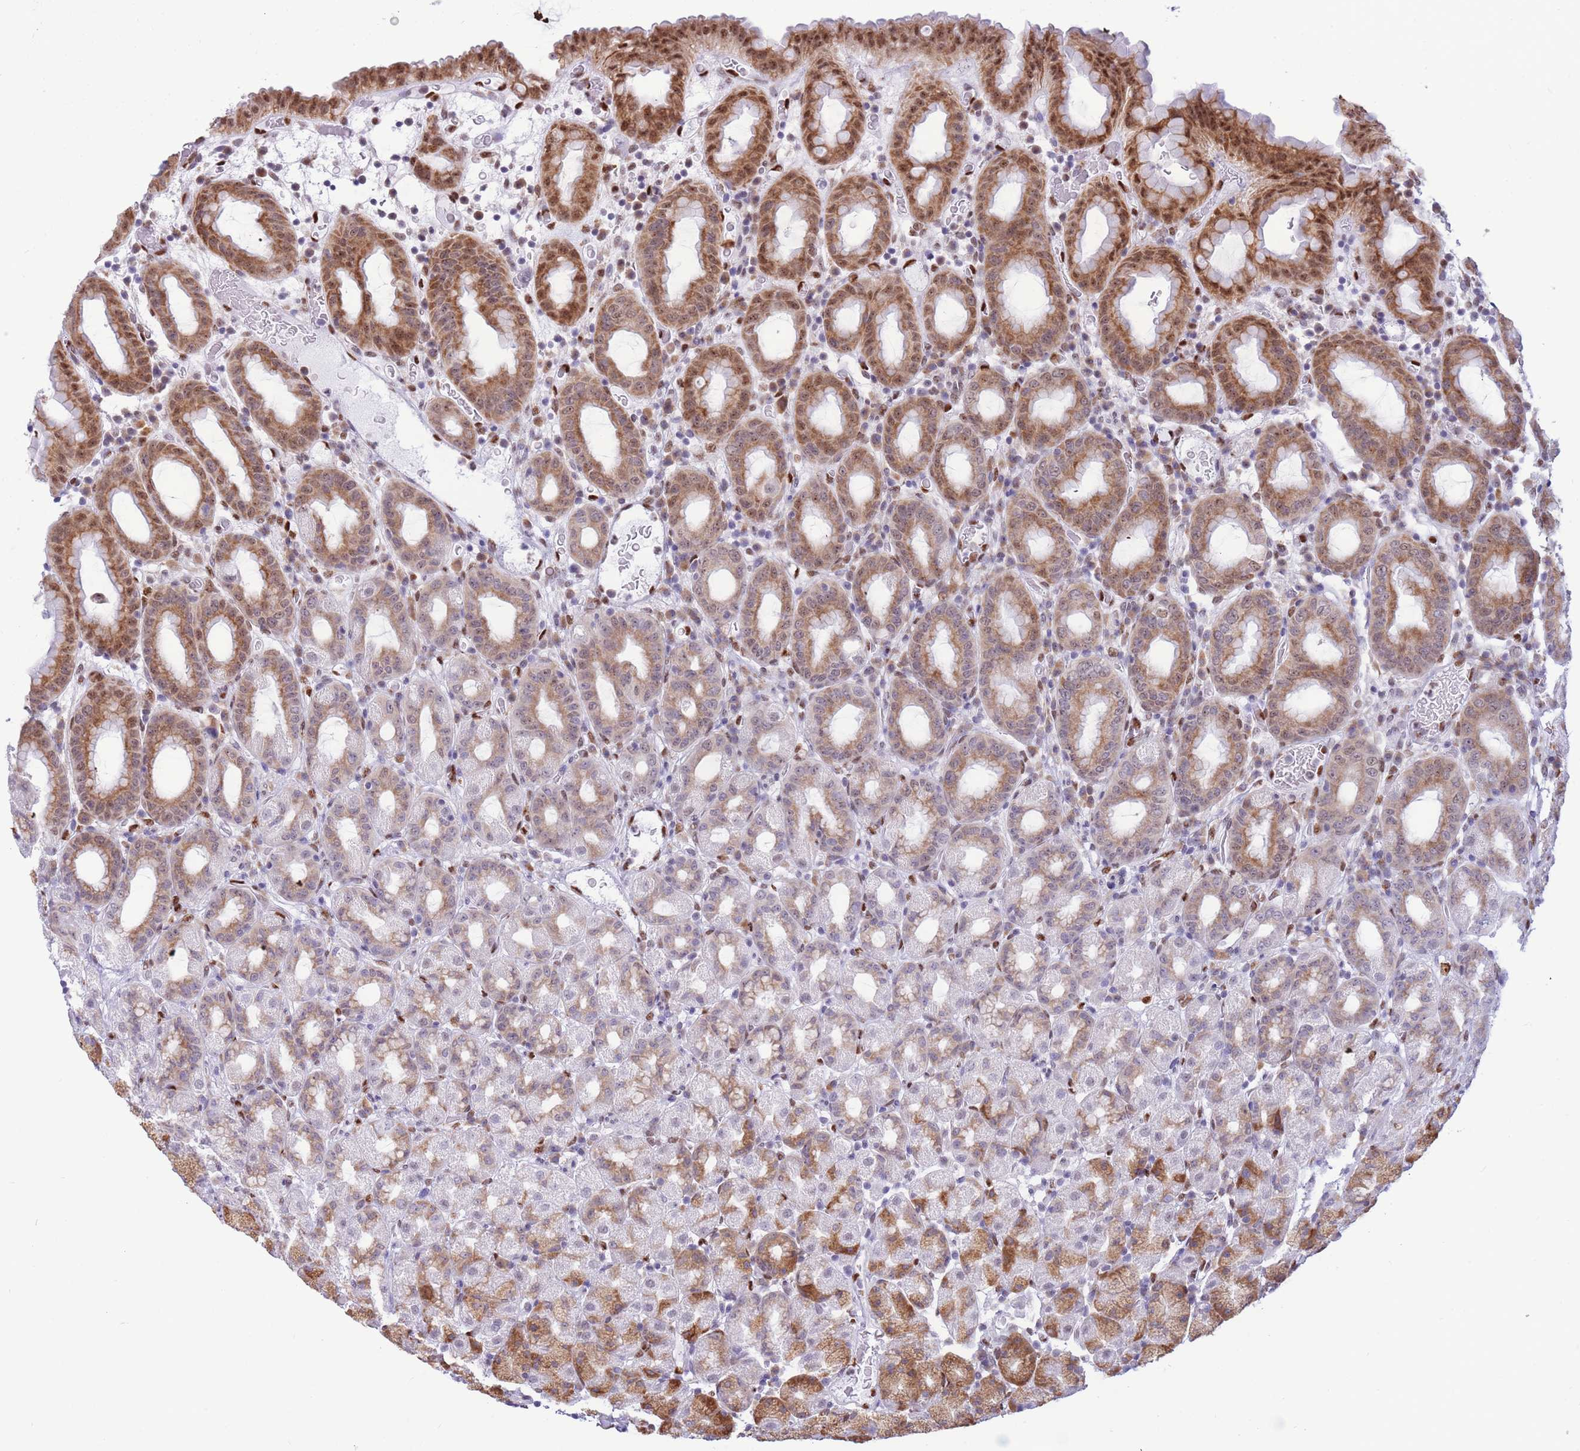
{"staining": {"intensity": "moderate", "quantity": "25%-75%", "location": "cytoplasmic/membranous,nuclear"}, "tissue": "stomach", "cell_type": "Glandular cells", "image_type": "normal", "snomed": [{"axis": "morphology", "description": "Normal tissue, NOS"}, {"axis": "topography", "description": "Stomach, upper"}, {"axis": "topography", "description": "Stomach, lower"}, {"axis": "topography", "description": "Small intestine"}], "caption": "Stomach was stained to show a protein in brown. There is medium levels of moderate cytoplasmic/membranous,nuclear expression in approximately 25%-75% of glandular cells. The staining was performed using DAB (3,3'-diaminobenzidine), with brown indicating positive protein expression. Nuclei are stained blue with hematoxylin.", "gene": "FAM153A", "patient": {"sex": "male", "age": 68}}